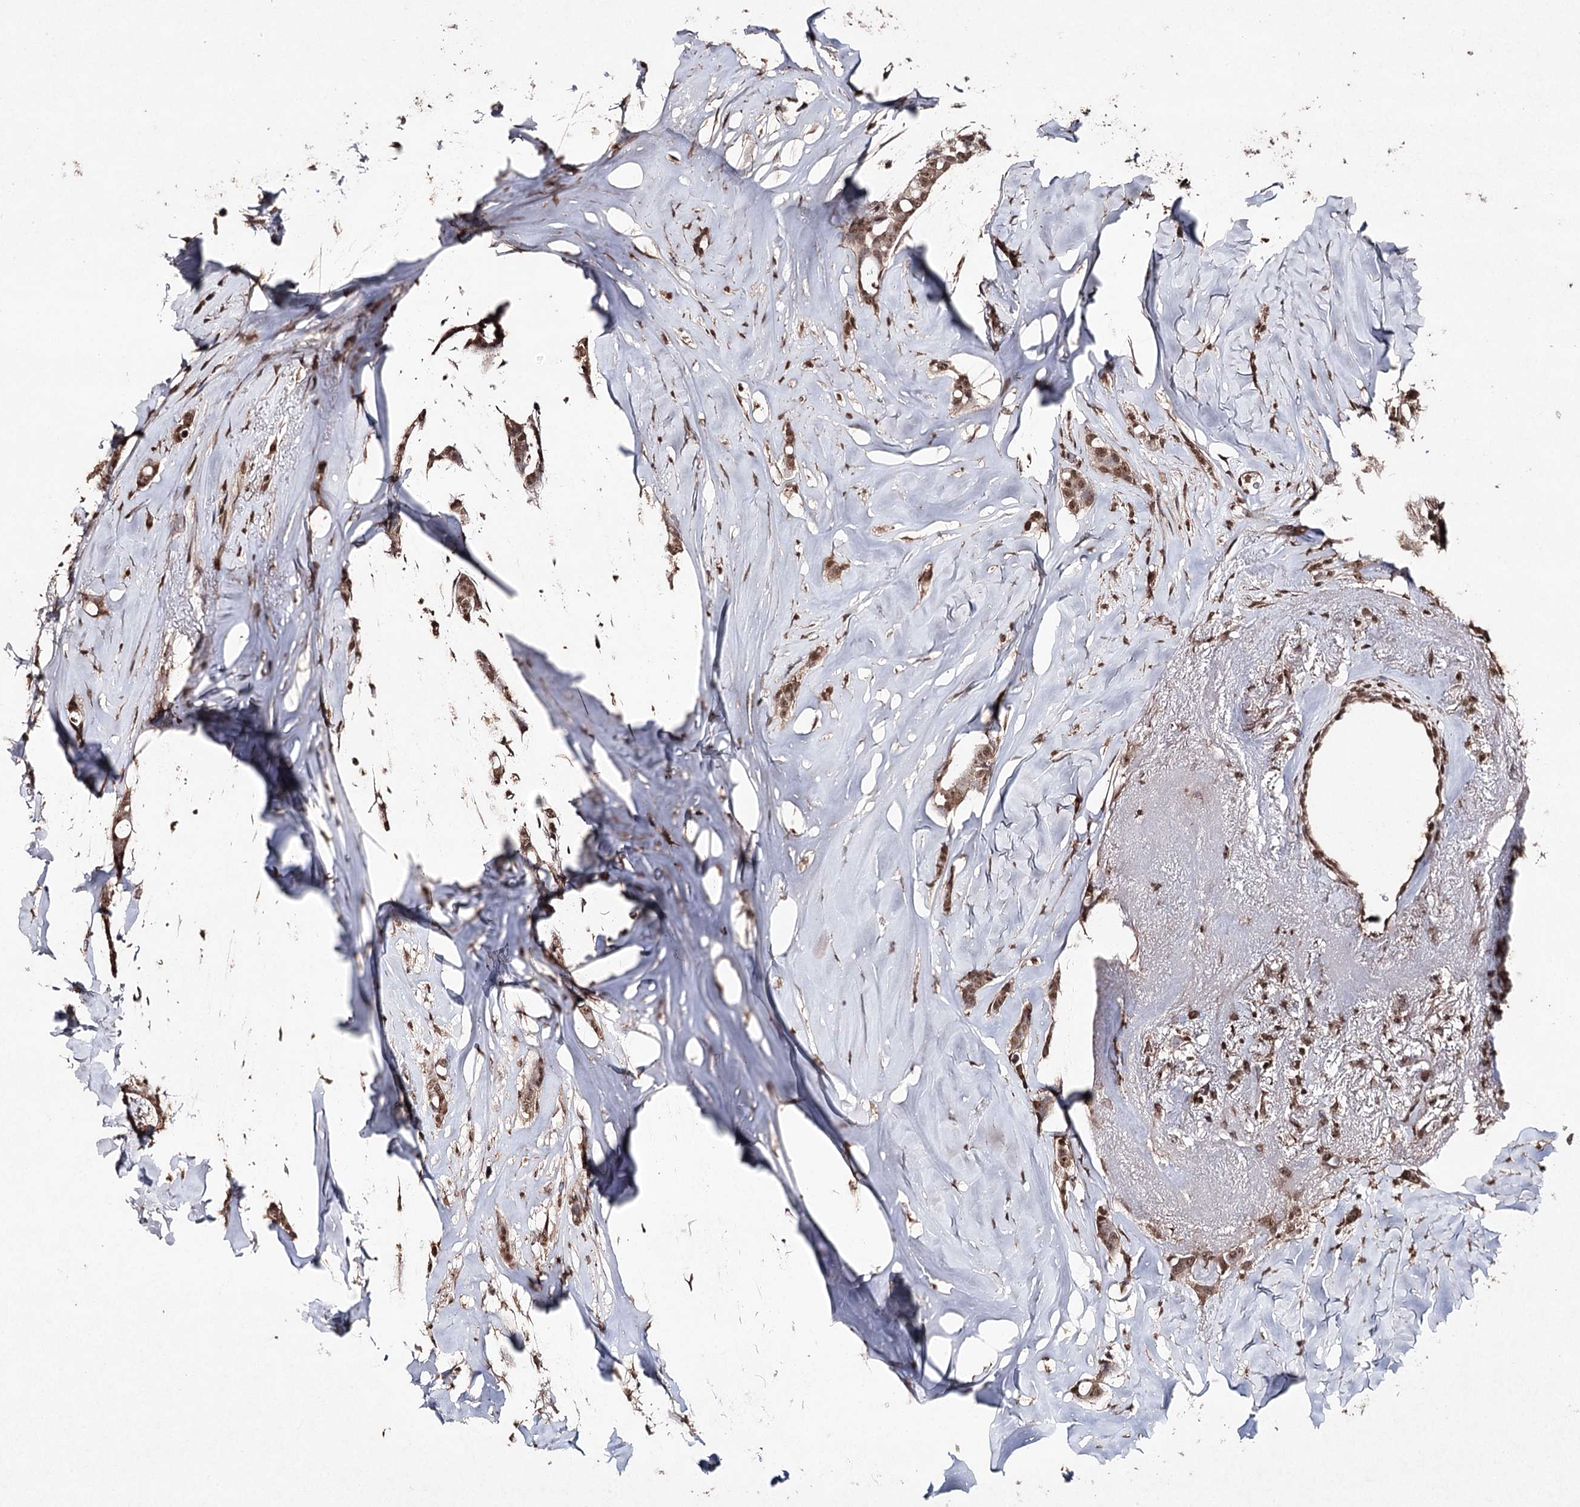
{"staining": {"intensity": "moderate", "quantity": ">75%", "location": "nuclear"}, "tissue": "breast cancer", "cell_type": "Tumor cells", "image_type": "cancer", "snomed": [{"axis": "morphology", "description": "Lobular carcinoma"}, {"axis": "topography", "description": "Breast"}], "caption": "Immunohistochemical staining of human lobular carcinoma (breast) demonstrates moderate nuclear protein positivity in about >75% of tumor cells.", "gene": "ATG14", "patient": {"sex": "female", "age": 51}}